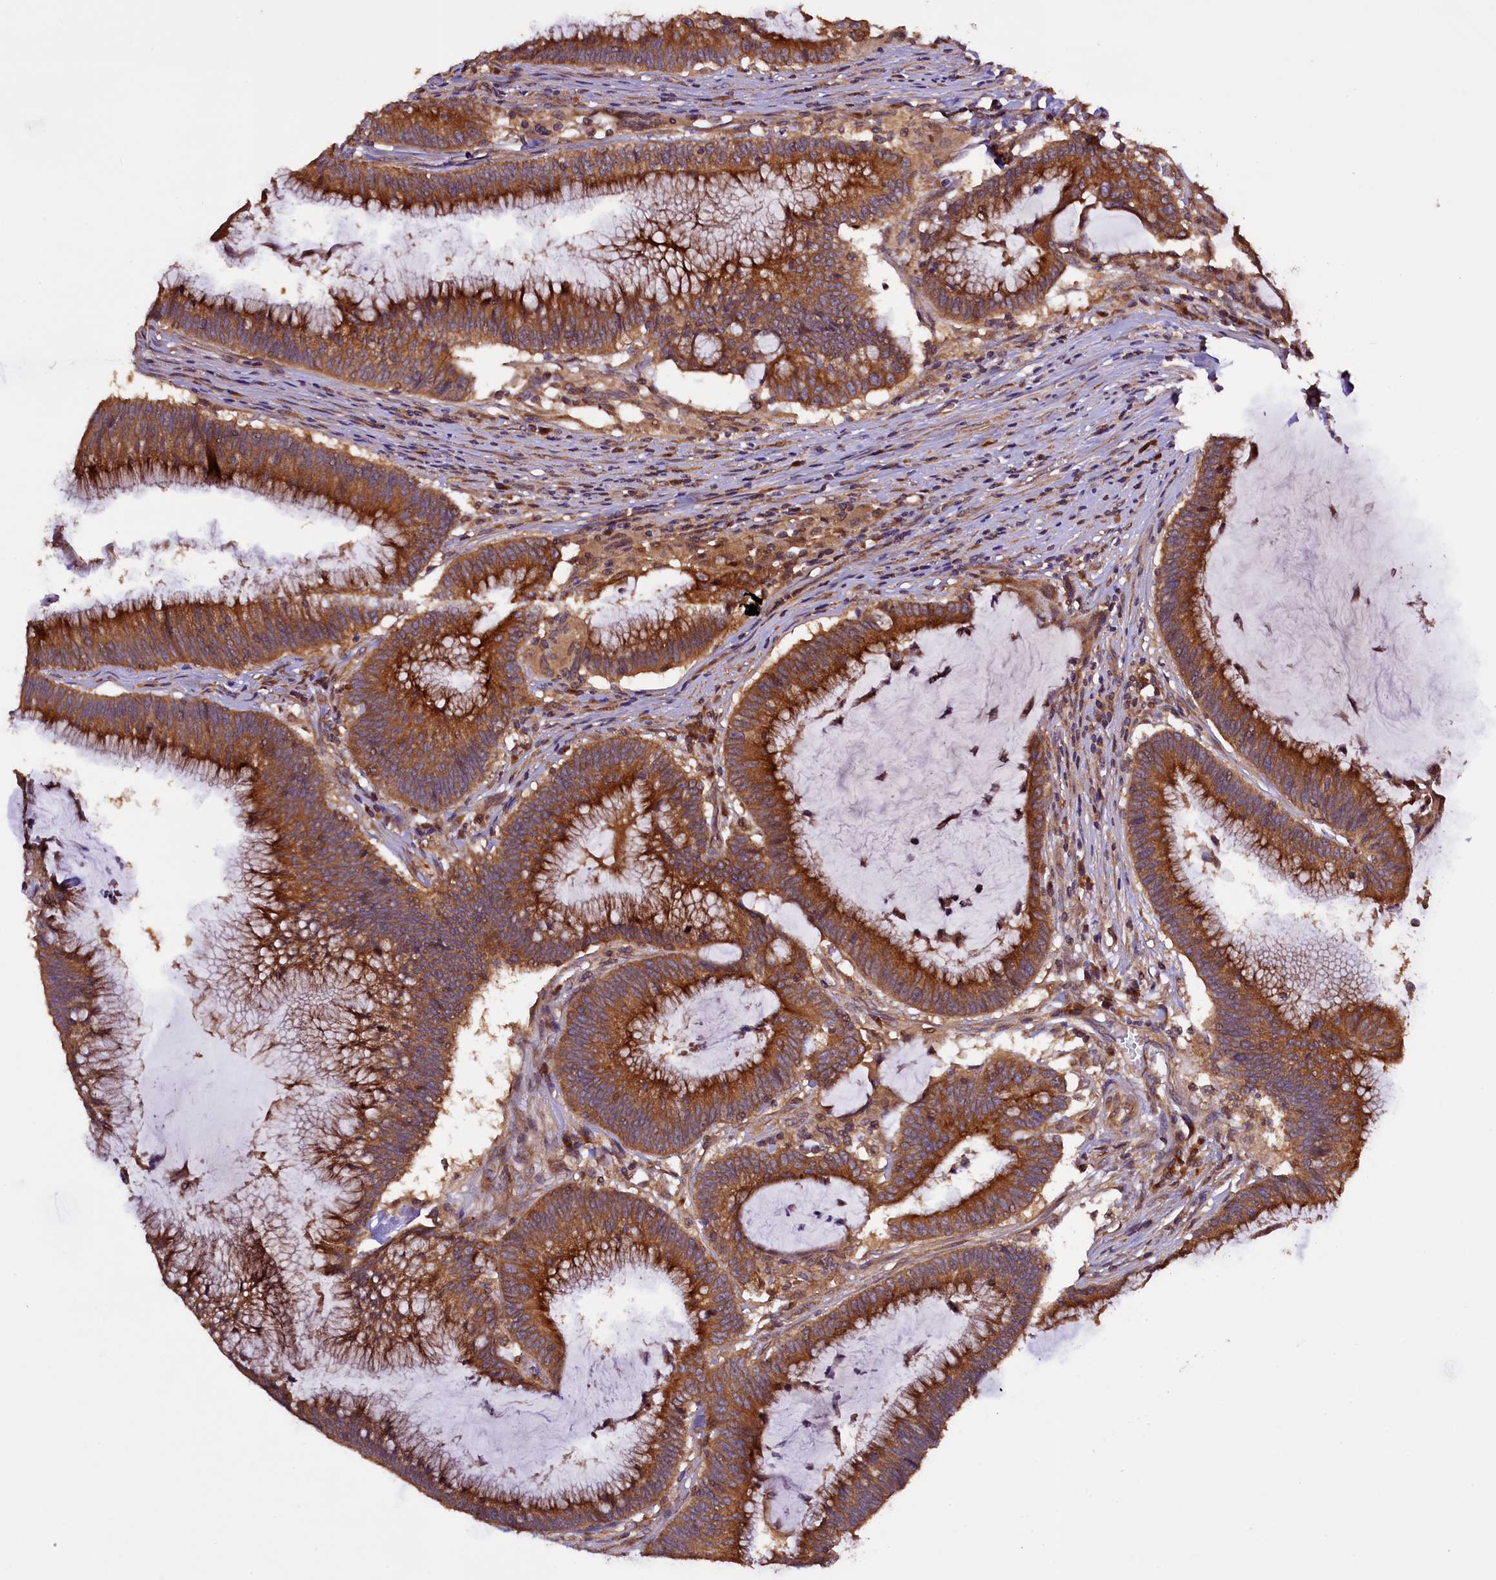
{"staining": {"intensity": "strong", "quantity": ">75%", "location": "cytoplasmic/membranous"}, "tissue": "colorectal cancer", "cell_type": "Tumor cells", "image_type": "cancer", "snomed": [{"axis": "morphology", "description": "Adenocarcinoma, NOS"}, {"axis": "topography", "description": "Rectum"}], "caption": "Brown immunohistochemical staining in human adenocarcinoma (colorectal) displays strong cytoplasmic/membranous staining in about >75% of tumor cells.", "gene": "KLC2", "patient": {"sex": "female", "age": 77}}